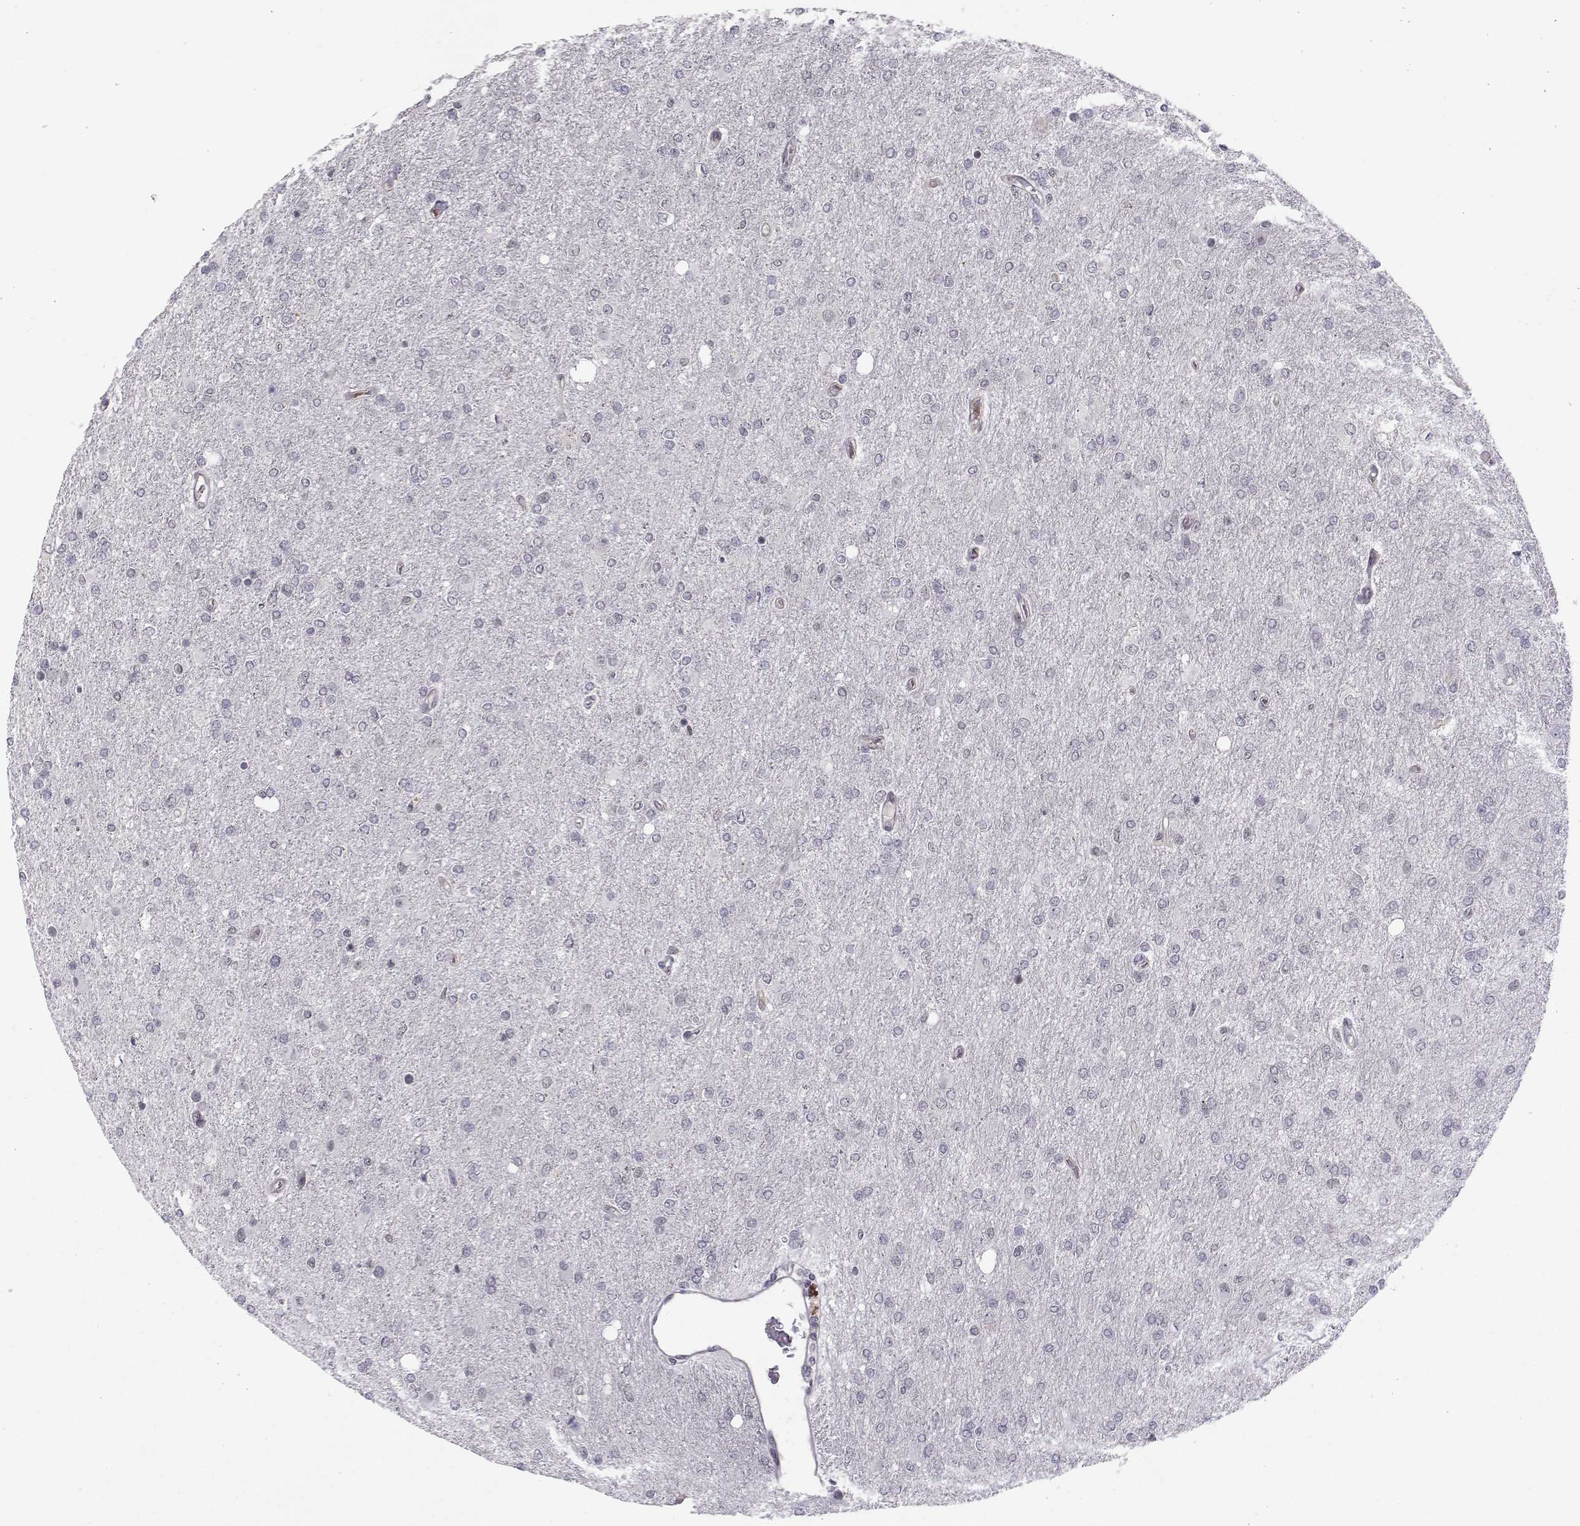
{"staining": {"intensity": "negative", "quantity": "none", "location": "none"}, "tissue": "glioma", "cell_type": "Tumor cells", "image_type": "cancer", "snomed": [{"axis": "morphology", "description": "Glioma, malignant, High grade"}, {"axis": "topography", "description": "Cerebral cortex"}], "caption": "There is no significant staining in tumor cells of glioma. (Stains: DAB immunohistochemistry with hematoxylin counter stain, Microscopy: brightfield microscopy at high magnification).", "gene": "KIF13B", "patient": {"sex": "male", "age": 70}}